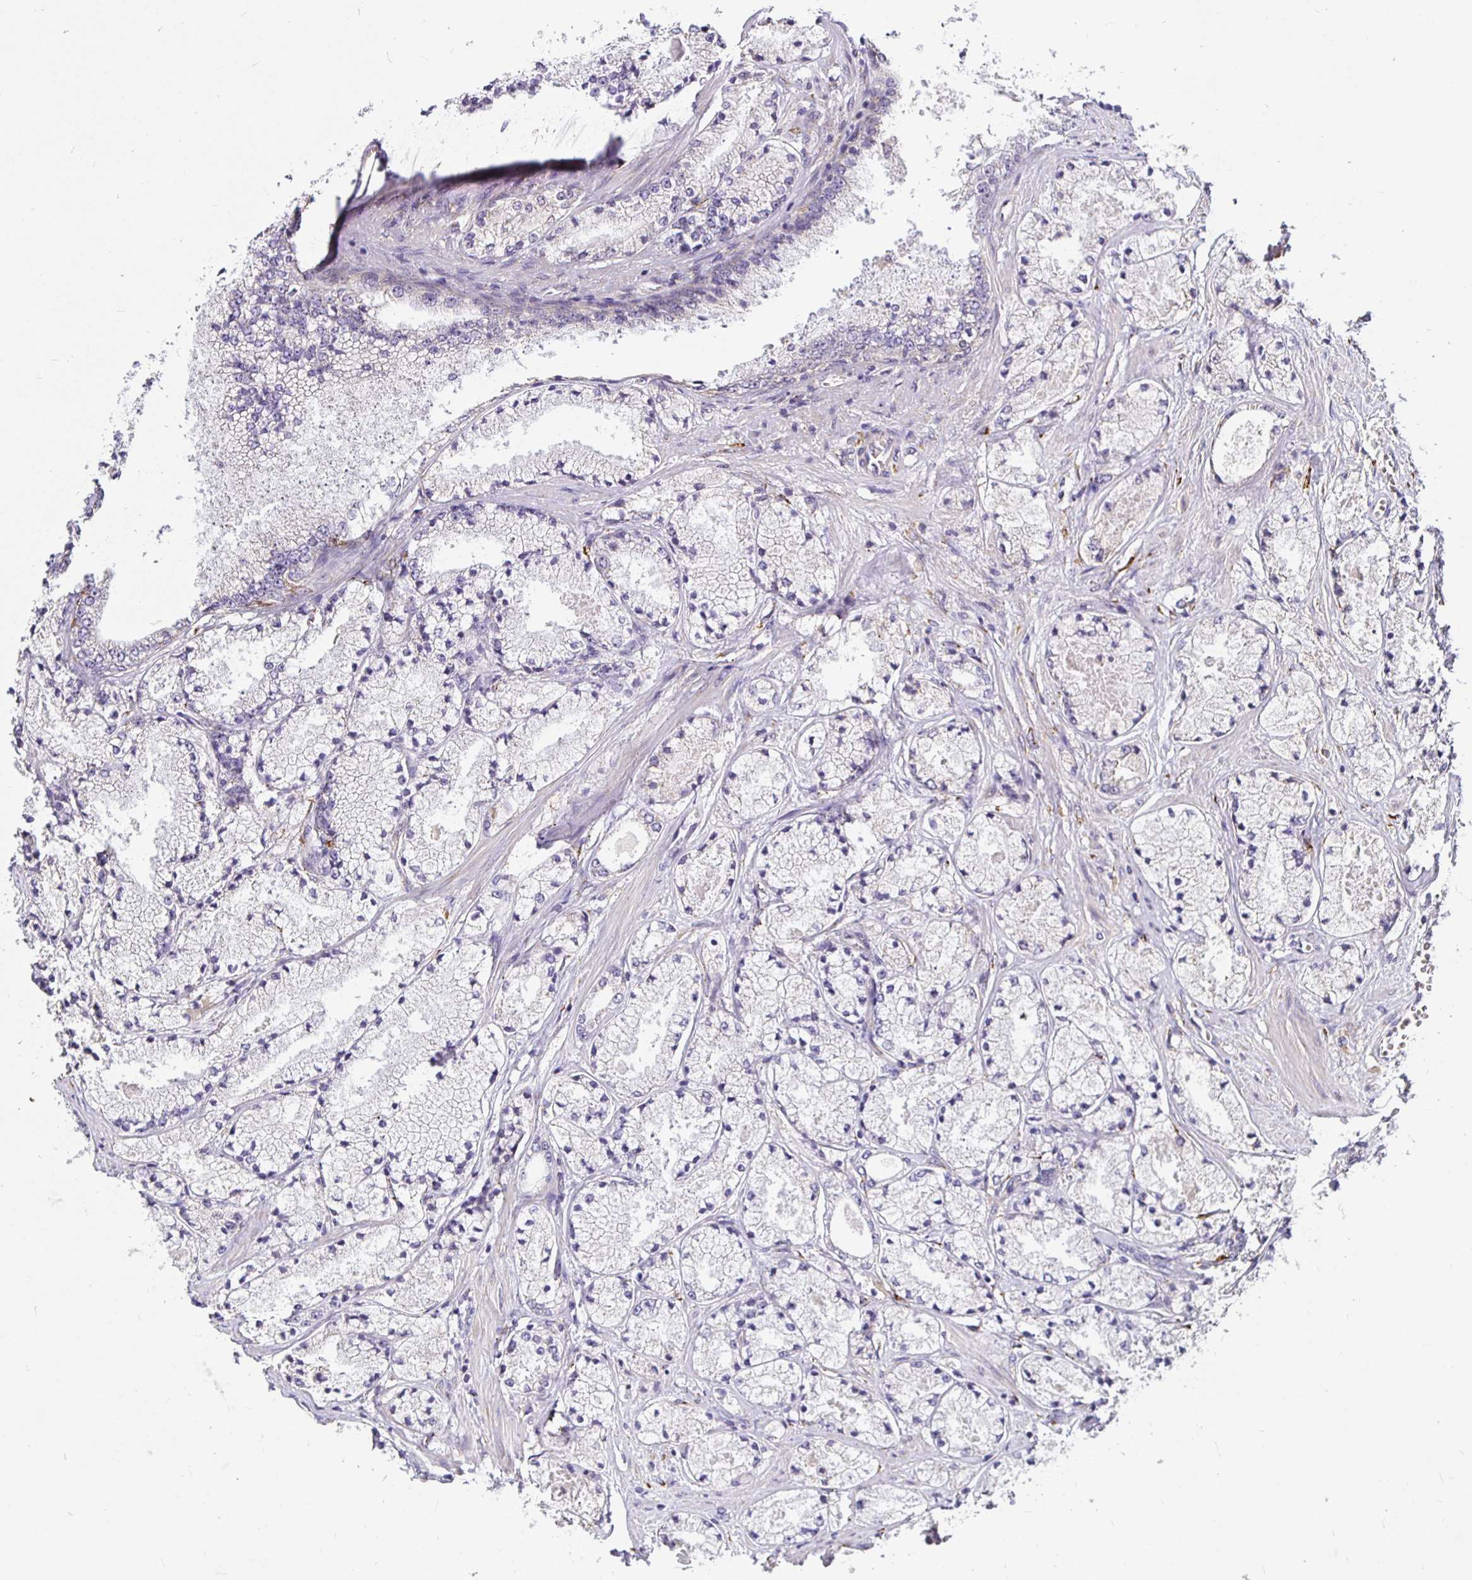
{"staining": {"intensity": "negative", "quantity": "none", "location": "none"}, "tissue": "prostate cancer", "cell_type": "Tumor cells", "image_type": "cancer", "snomed": [{"axis": "morphology", "description": "Adenocarcinoma, High grade"}, {"axis": "topography", "description": "Prostate"}], "caption": "Immunohistochemistry (IHC) histopathology image of neoplastic tissue: prostate cancer stained with DAB (3,3'-diaminobenzidine) demonstrates no significant protein expression in tumor cells. (DAB immunohistochemistry (IHC), high magnification).", "gene": "P4HA2", "patient": {"sex": "male", "age": 63}}